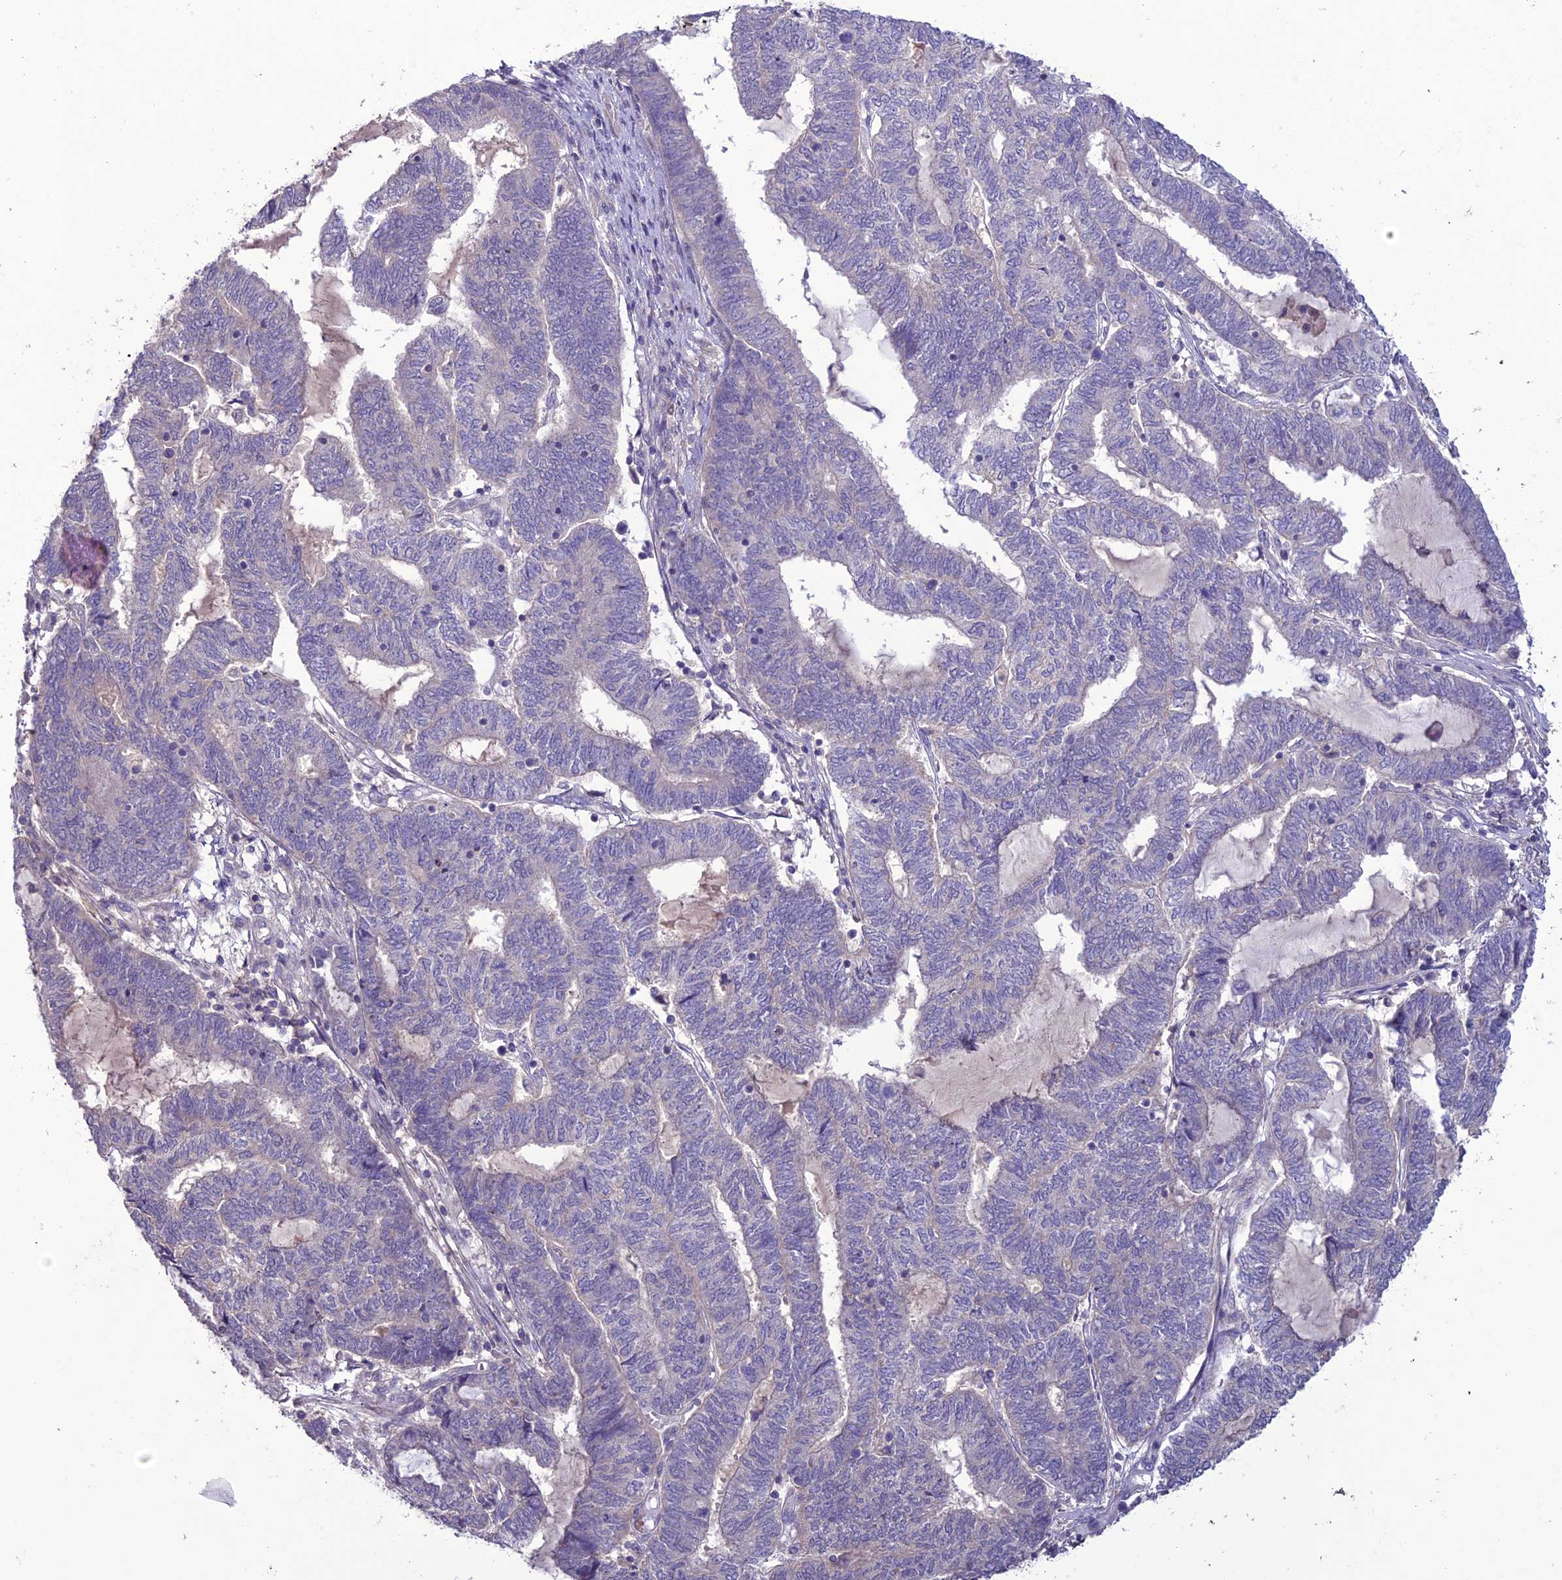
{"staining": {"intensity": "negative", "quantity": "none", "location": "none"}, "tissue": "endometrial cancer", "cell_type": "Tumor cells", "image_type": "cancer", "snomed": [{"axis": "morphology", "description": "Adenocarcinoma, NOS"}, {"axis": "topography", "description": "Uterus"}, {"axis": "topography", "description": "Endometrium"}], "caption": "DAB (3,3'-diaminobenzidine) immunohistochemical staining of human endometrial cancer (adenocarcinoma) exhibits no significant staining in tumor cells.", "gene": "C2orf76", "patient": {"sex": "female", "age": 70}}